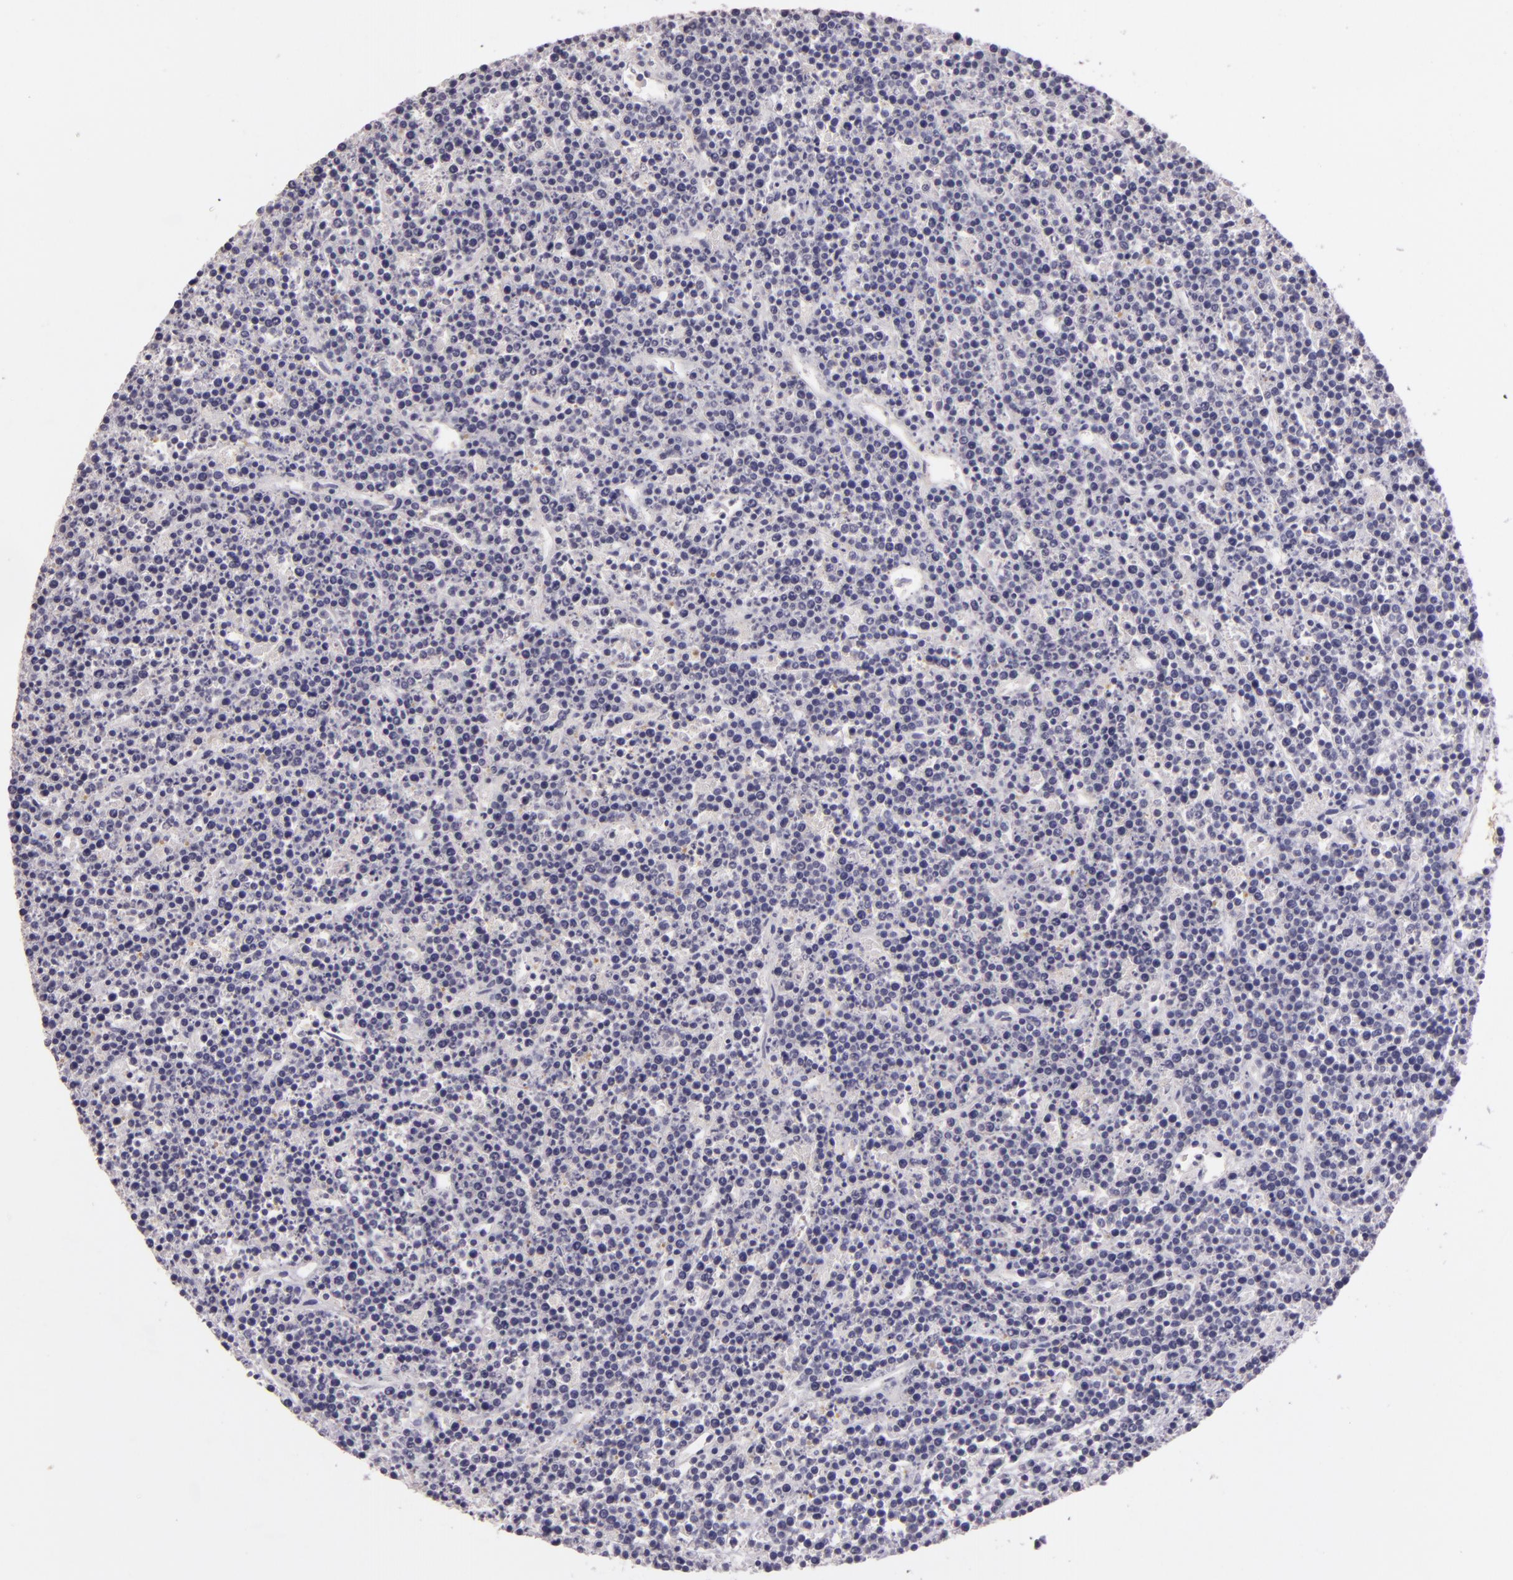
{"staining": {"intensity": "negative", "quantity": "none", "location": "none"}, "tissue": "lymphoma", "cell_type": "Tumor cells", "image_type": "cancer", "snomed": [{"axis": "morphology", "description": "Malignant lymphoma, non-Hodgkin's type, High grade"}, {"axis": "topography", "description": "Ovary"}], "caption": "Immunohistochemical staining of human lymphoma reveals no significant positivity in tumor cells.", "gene": "HSPA8", "patient": {"sex": "female", "age": 56}}